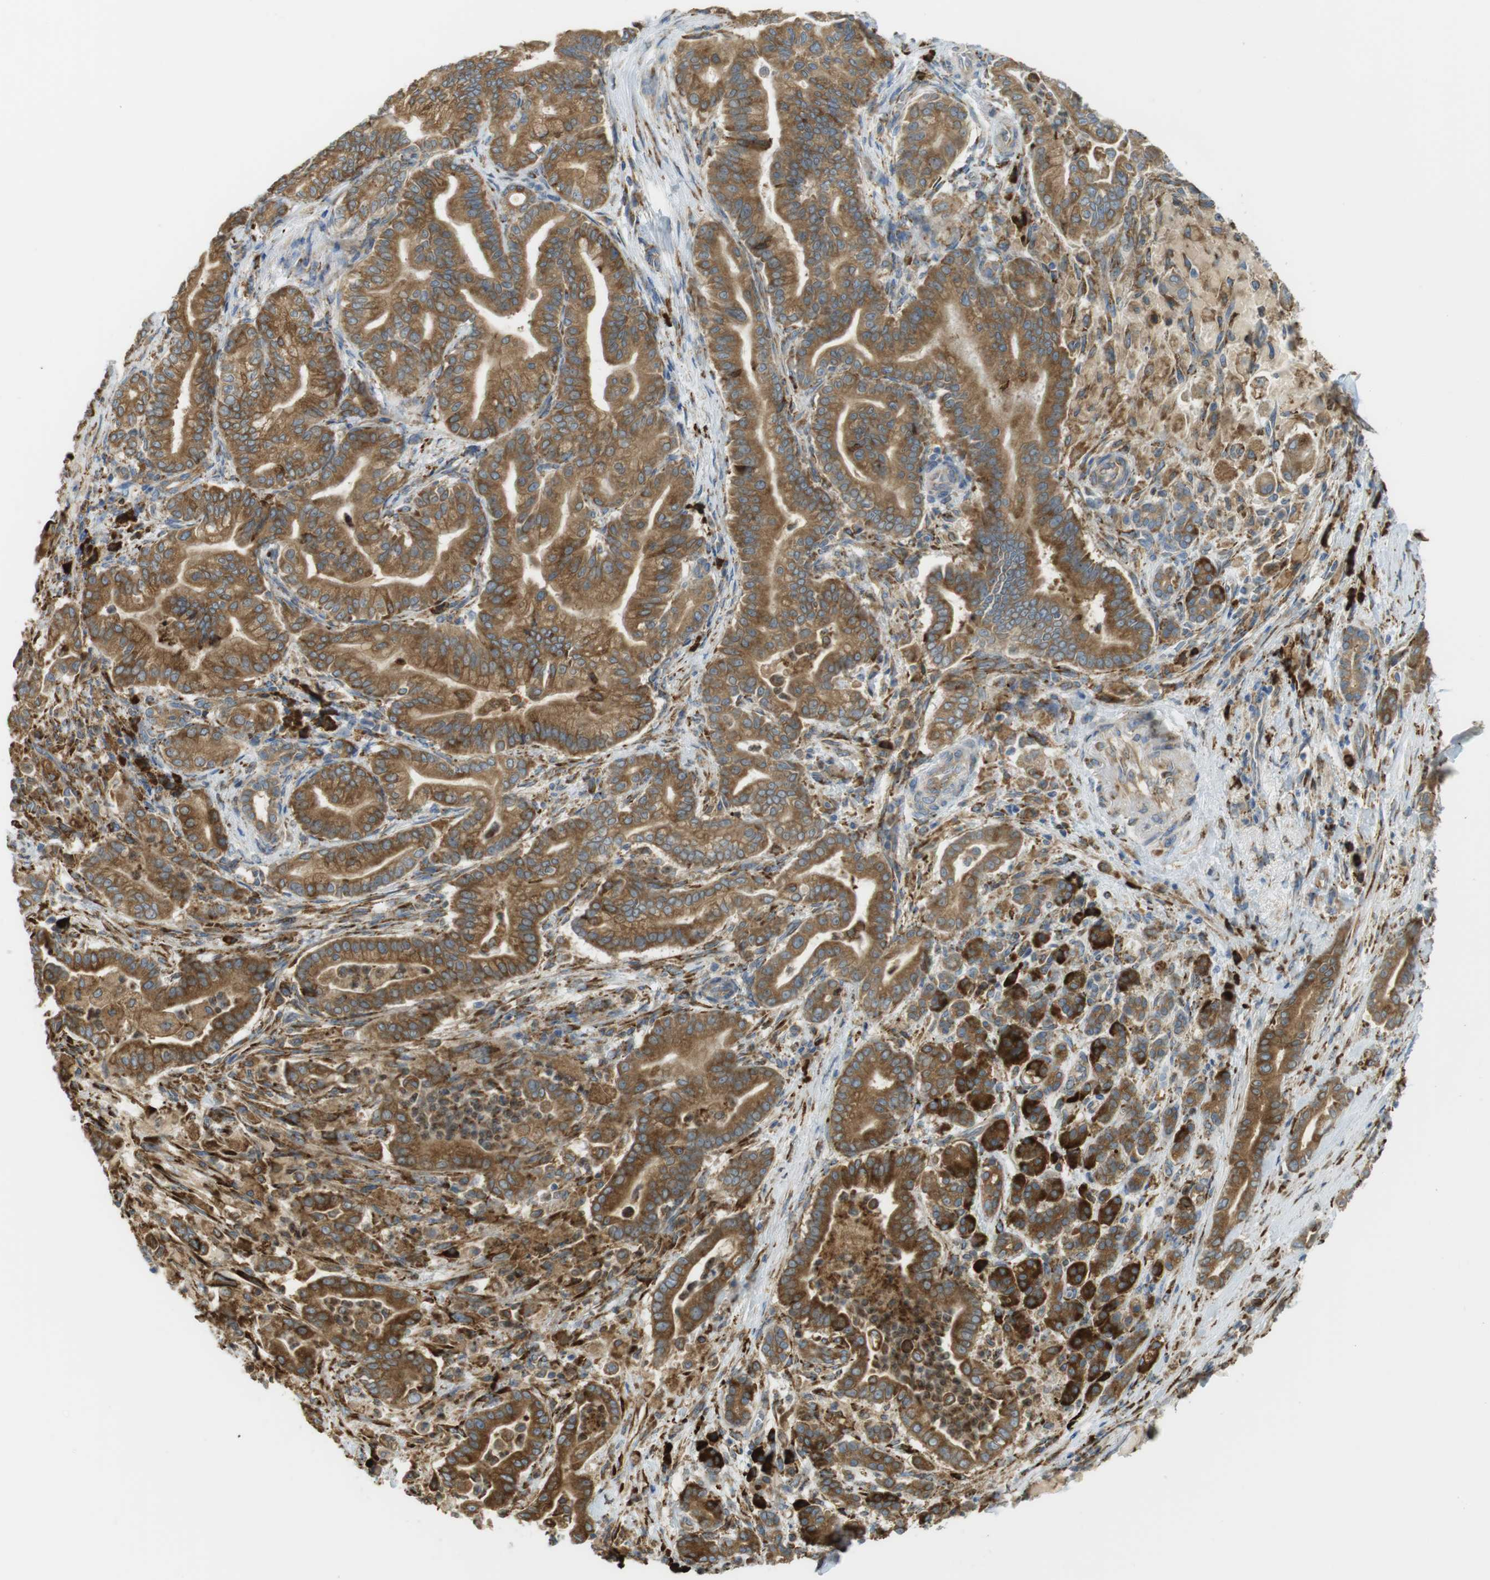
{"staining": {"intensity": "moderate", "quantity": ">75%", "location": "cytoplasmic/membranous"}, "tissue": "pancreatic cancer", "cell_type": "Tumor cells", "image_type": "cancer", "snomed": [{"axis": "morphology", "description": "Normal tissue, NOS"}, {"axis": "morphology", "description": "Adenocarcinoma, NOS"}, {"axis": "topography", "description": "Pancreas"}], "caption": "The histopathology image demonstrates immunohistochemical staining of pancreatic cancer (adenocarcinoma). There is moderate cytoplasmic/membranous positivity is appreciated in about >75% of tumor cells.", "gene": "MBOAT2", "patient": {"sex": "male", "age": 63}}